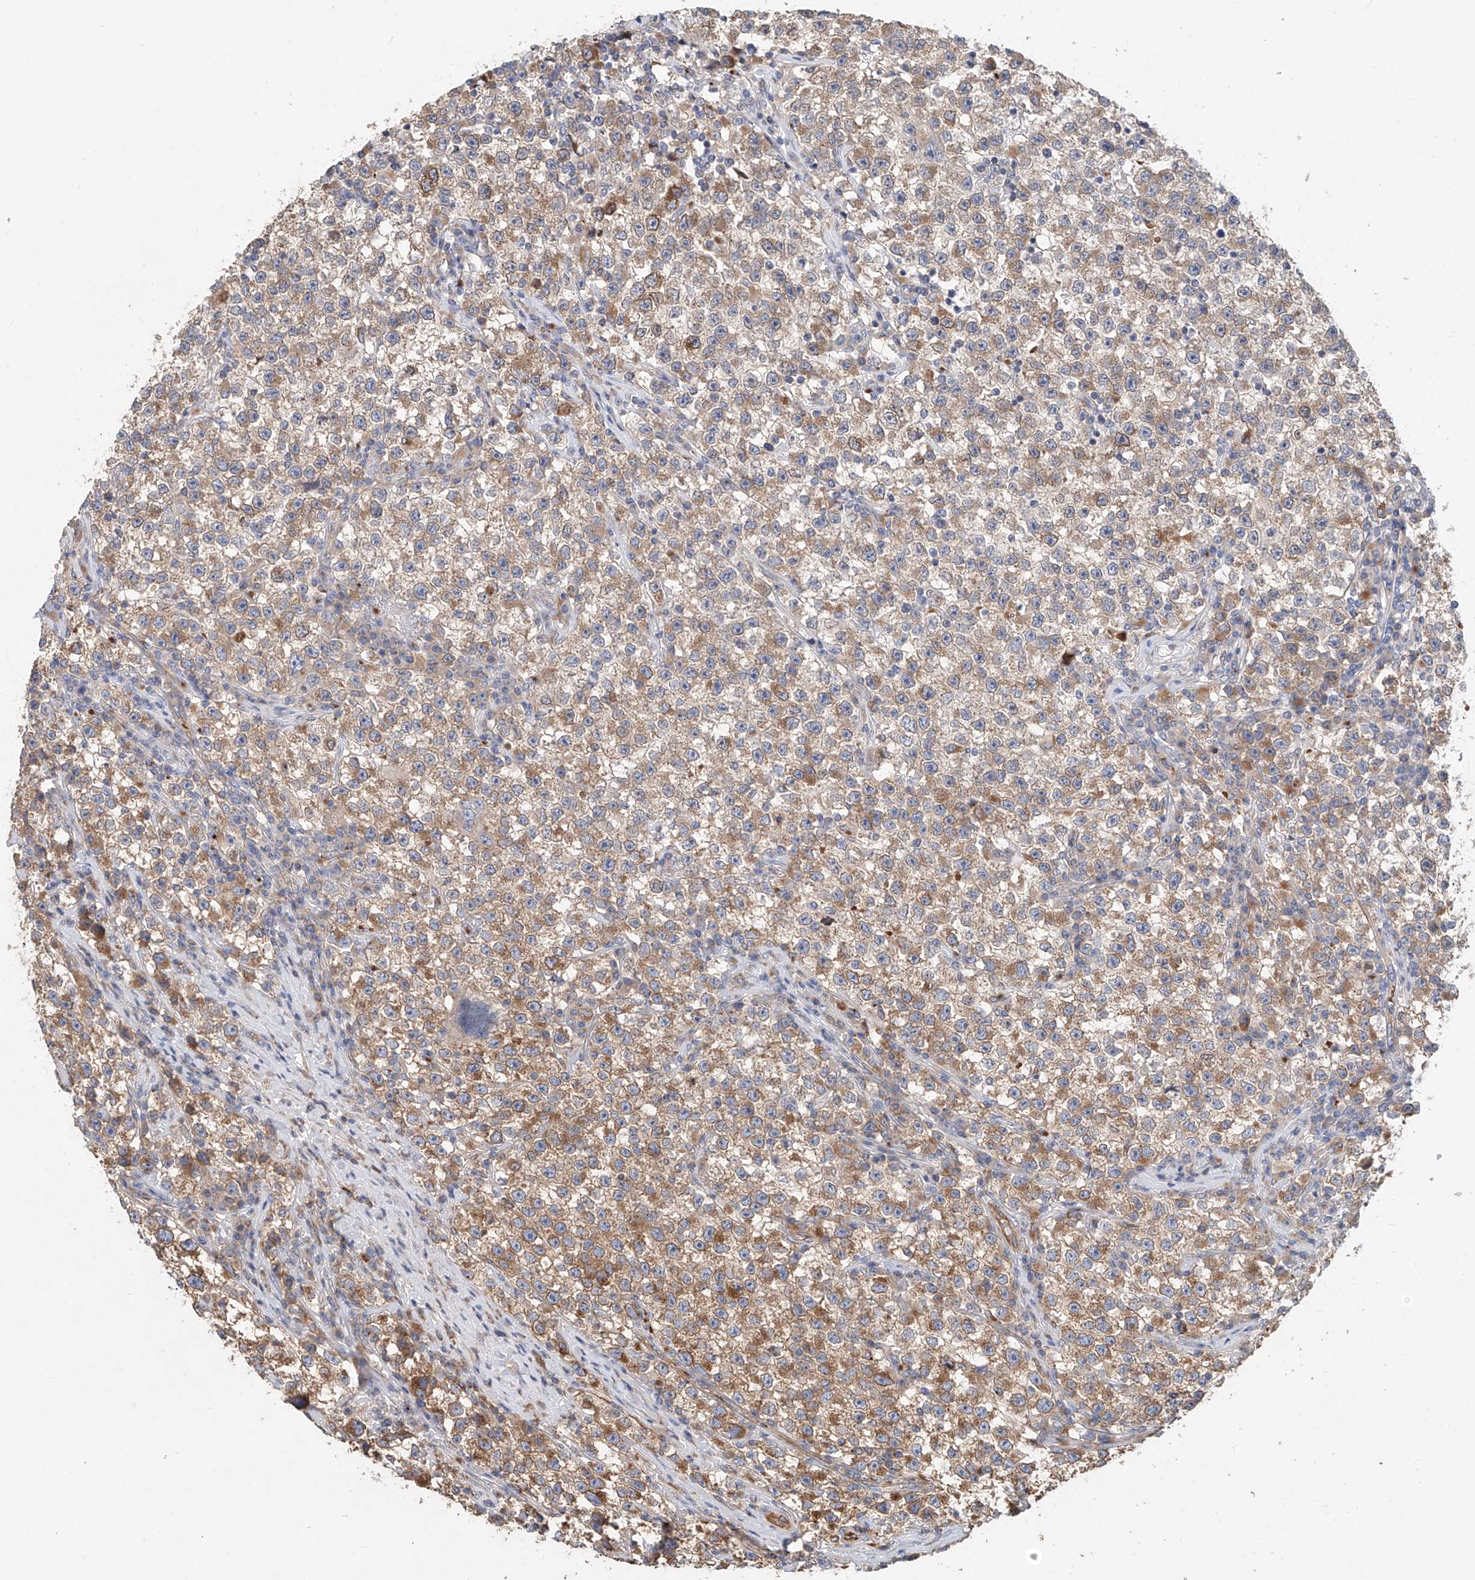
{"staining": {"intensity": "moderate", "quantity": ">75%", "location": "cytoplasmic/membranous"}, "tissue": "testis cancer", "cell_type": "Tumor cells", "image_type": "cancer", "snomed": [{"axis": "morphology", "description": "Seminoma, NOS"}, {"axis": "topography", "description": "Testis"}], "caption": "A histopathology image of human testis seminoma stained for a protein shows moderate cytoplasmic/membranous brown staining in tumor cells.", "gene": "HGSNAT", "patient": {"sex": "male", "age": 22}}